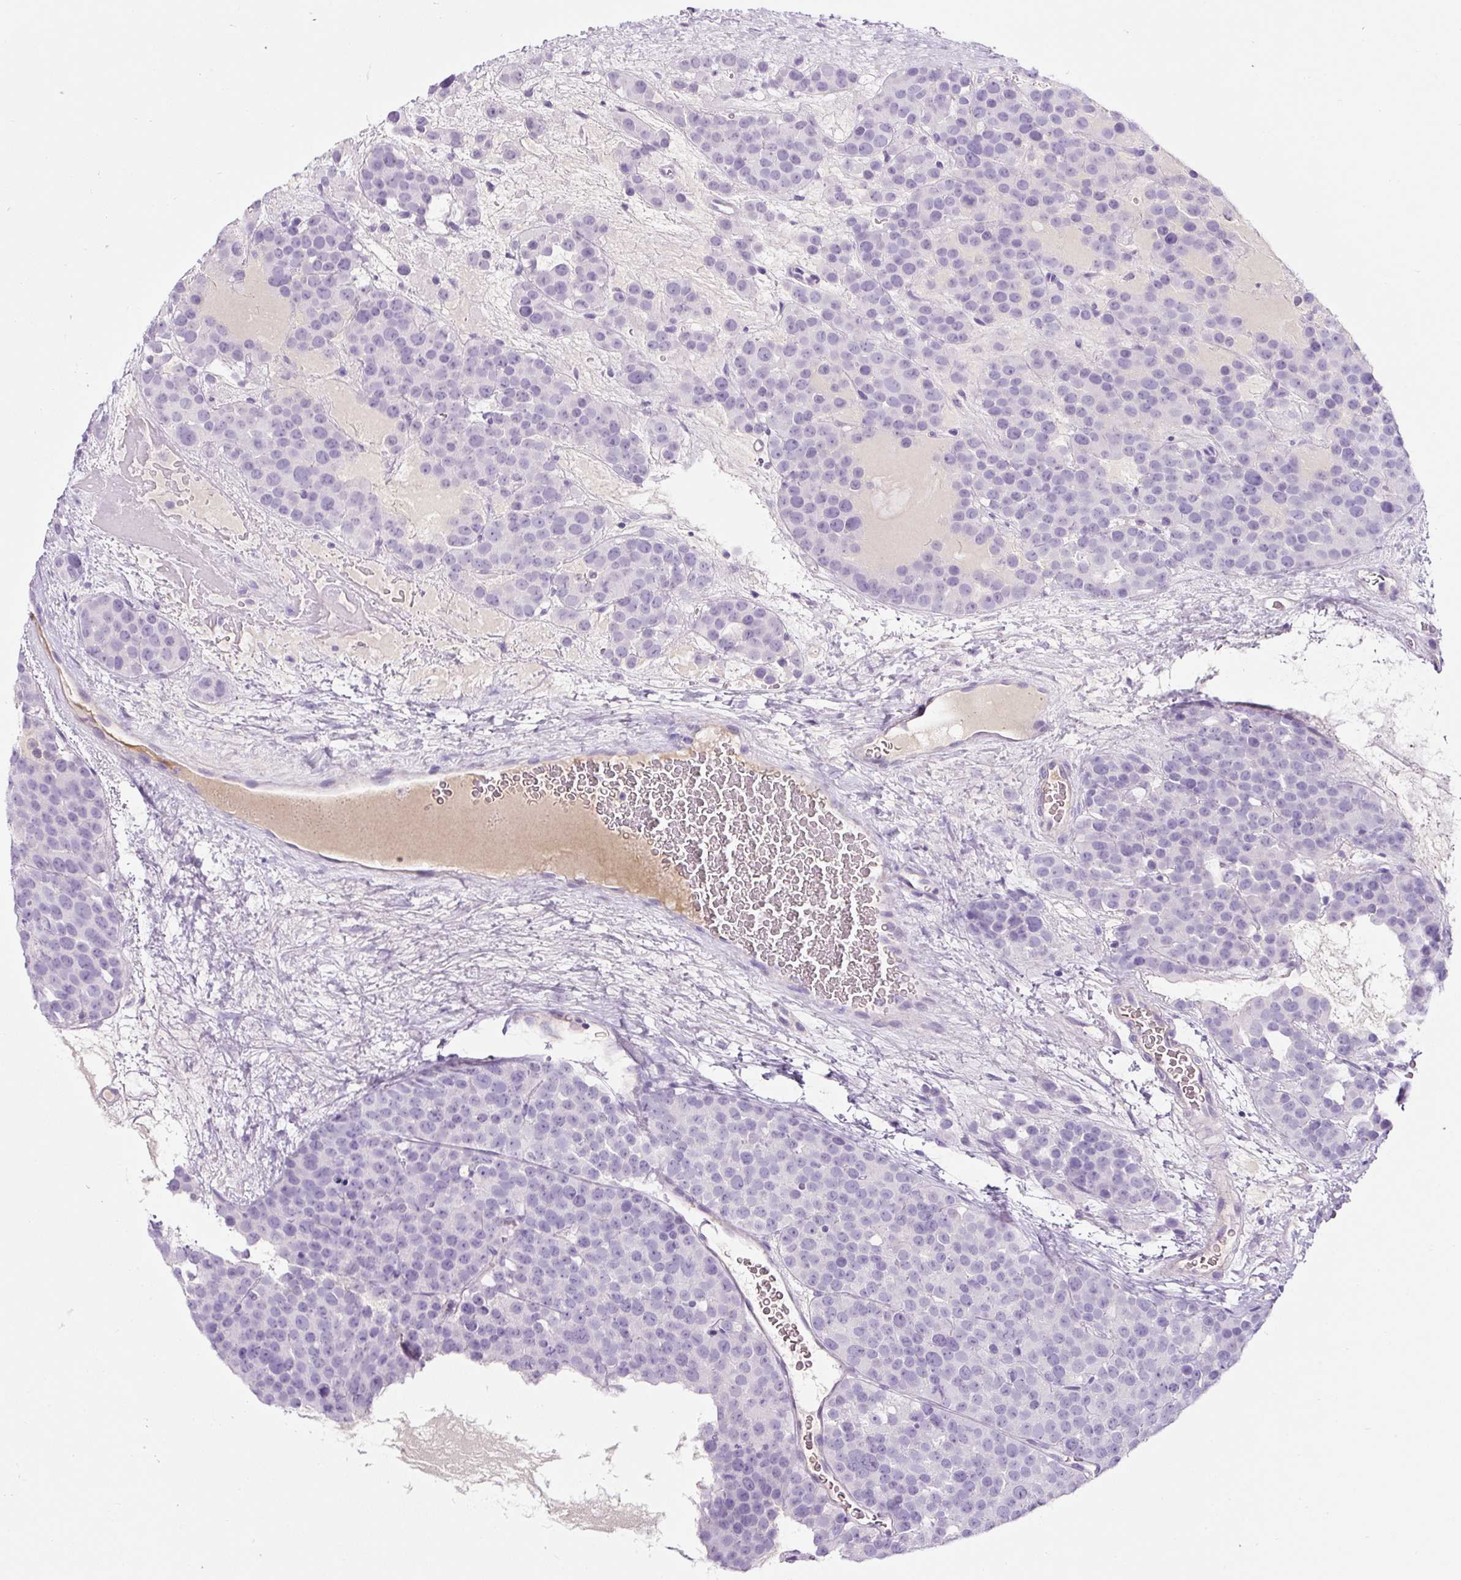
{"staining": {"intensity": "negative", "quantity": "none", "location": "none"}, "tissue": "testis cancer", "cell_type": "Tumor cells", "image_type": "cancer", "snomed": [{"axis": "morphology", "description": "Seminoma, NOS"}, {"axis": "topography", "description": "Testis"}], "caption": "Image shows no significant protein expression in tumor cells of testis cancer.", "gene": "OR14A2", "patient": {"sex": "male", "age": 71}}